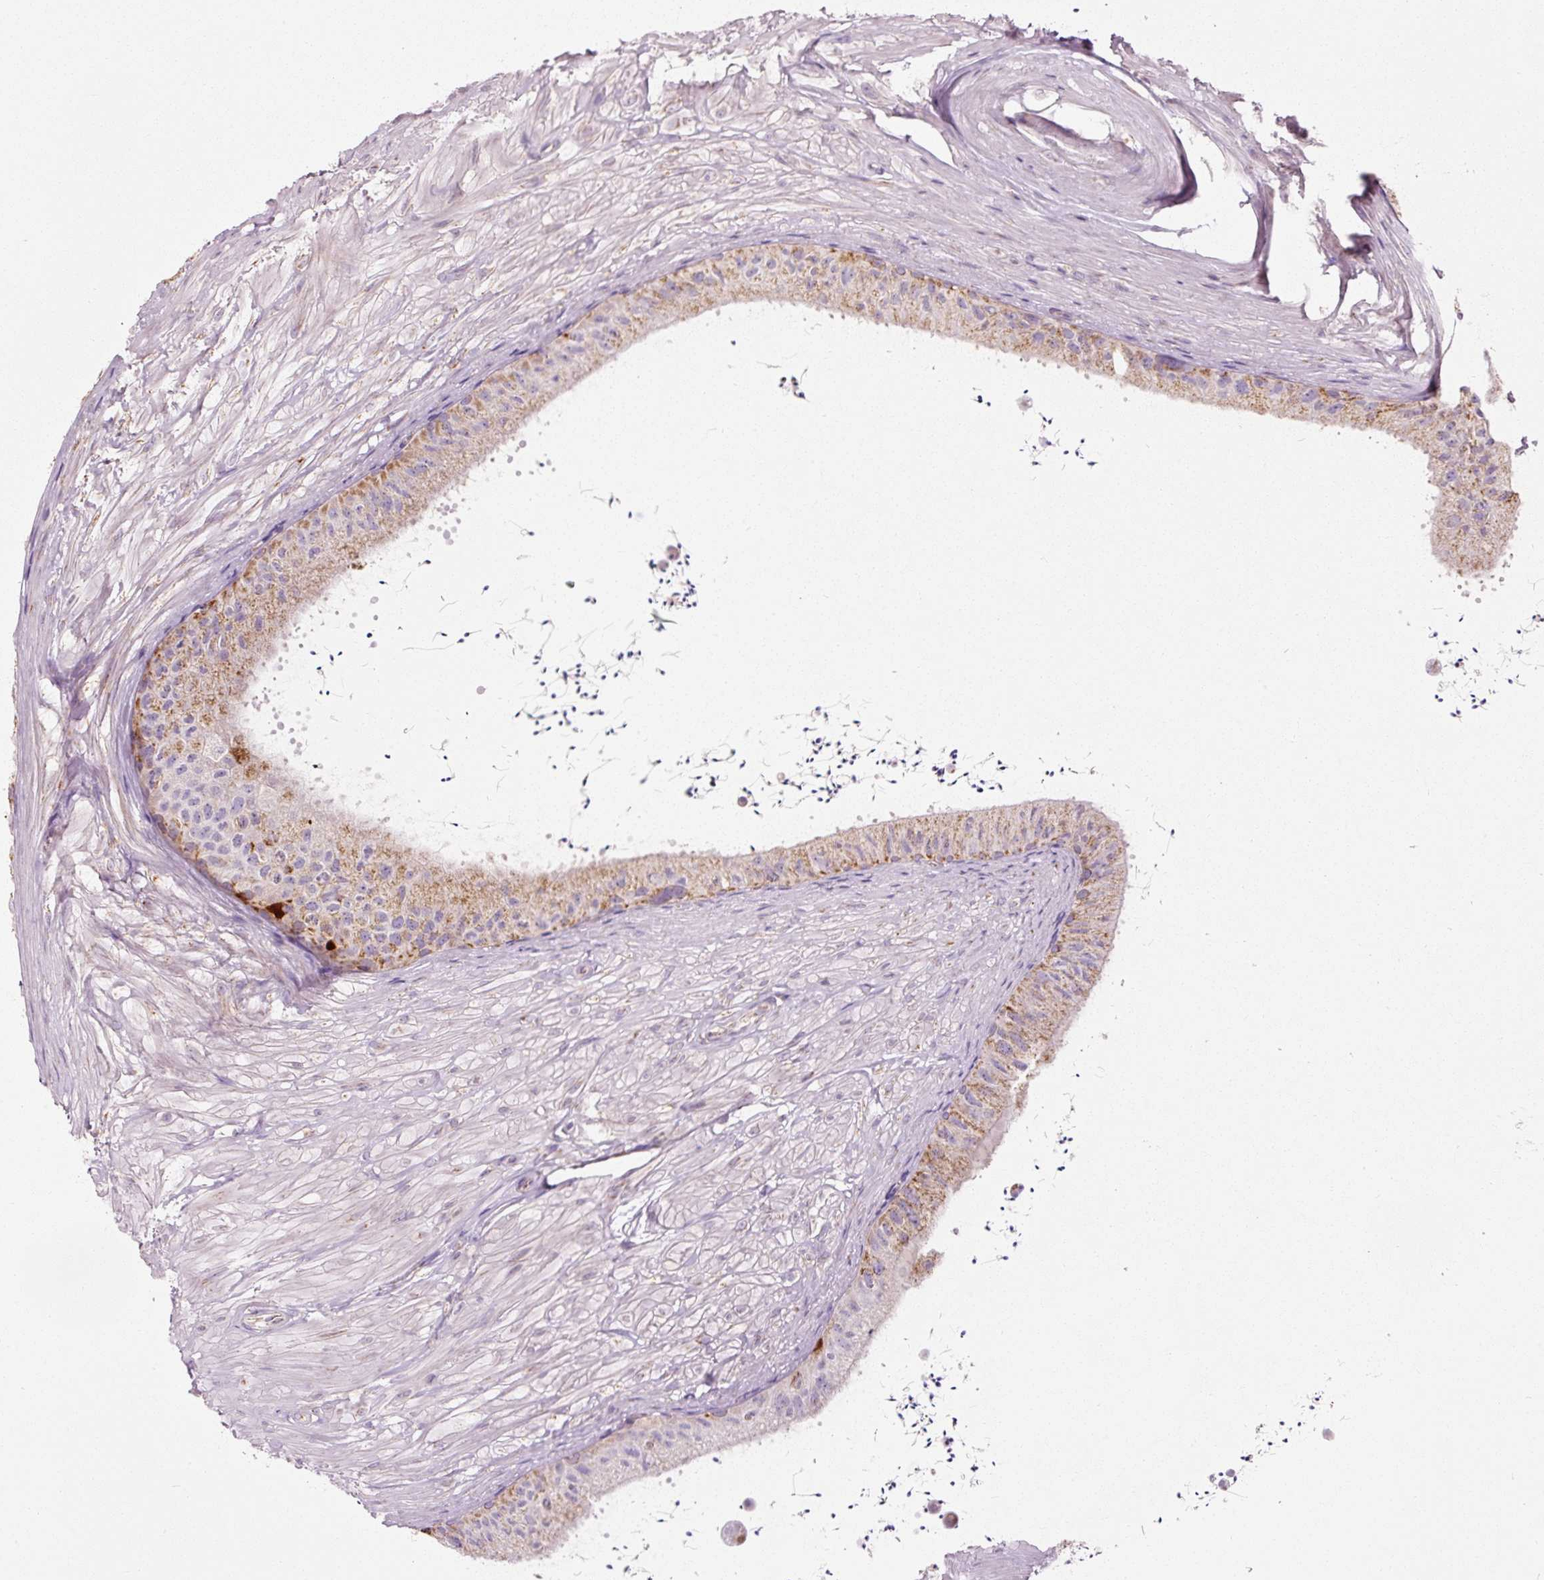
{"staining": {"intensity": "weak", "quantity": "25%-75%", "location": "cytoplasmic/membranous"}, "tissue": "epididymis", "cell_type": "Glandular cells", "image_type": "normal", "snomed": [{"axis": "morphology", "description": "Normal tissue, NOS"}, {"axis": "topography", "description": "Epididymis"}, {"axis": "topography", "description": "Peripheral nerve tissue"}], "caption": "Brown immunohistochemical staining in unremarkable epididymis displays weak cytoplasmic/membranous staining in approximately 25%-75% of glandular cells.", "gene": "NDUFB4", "patient": {"sex": "male", "age": 32}}